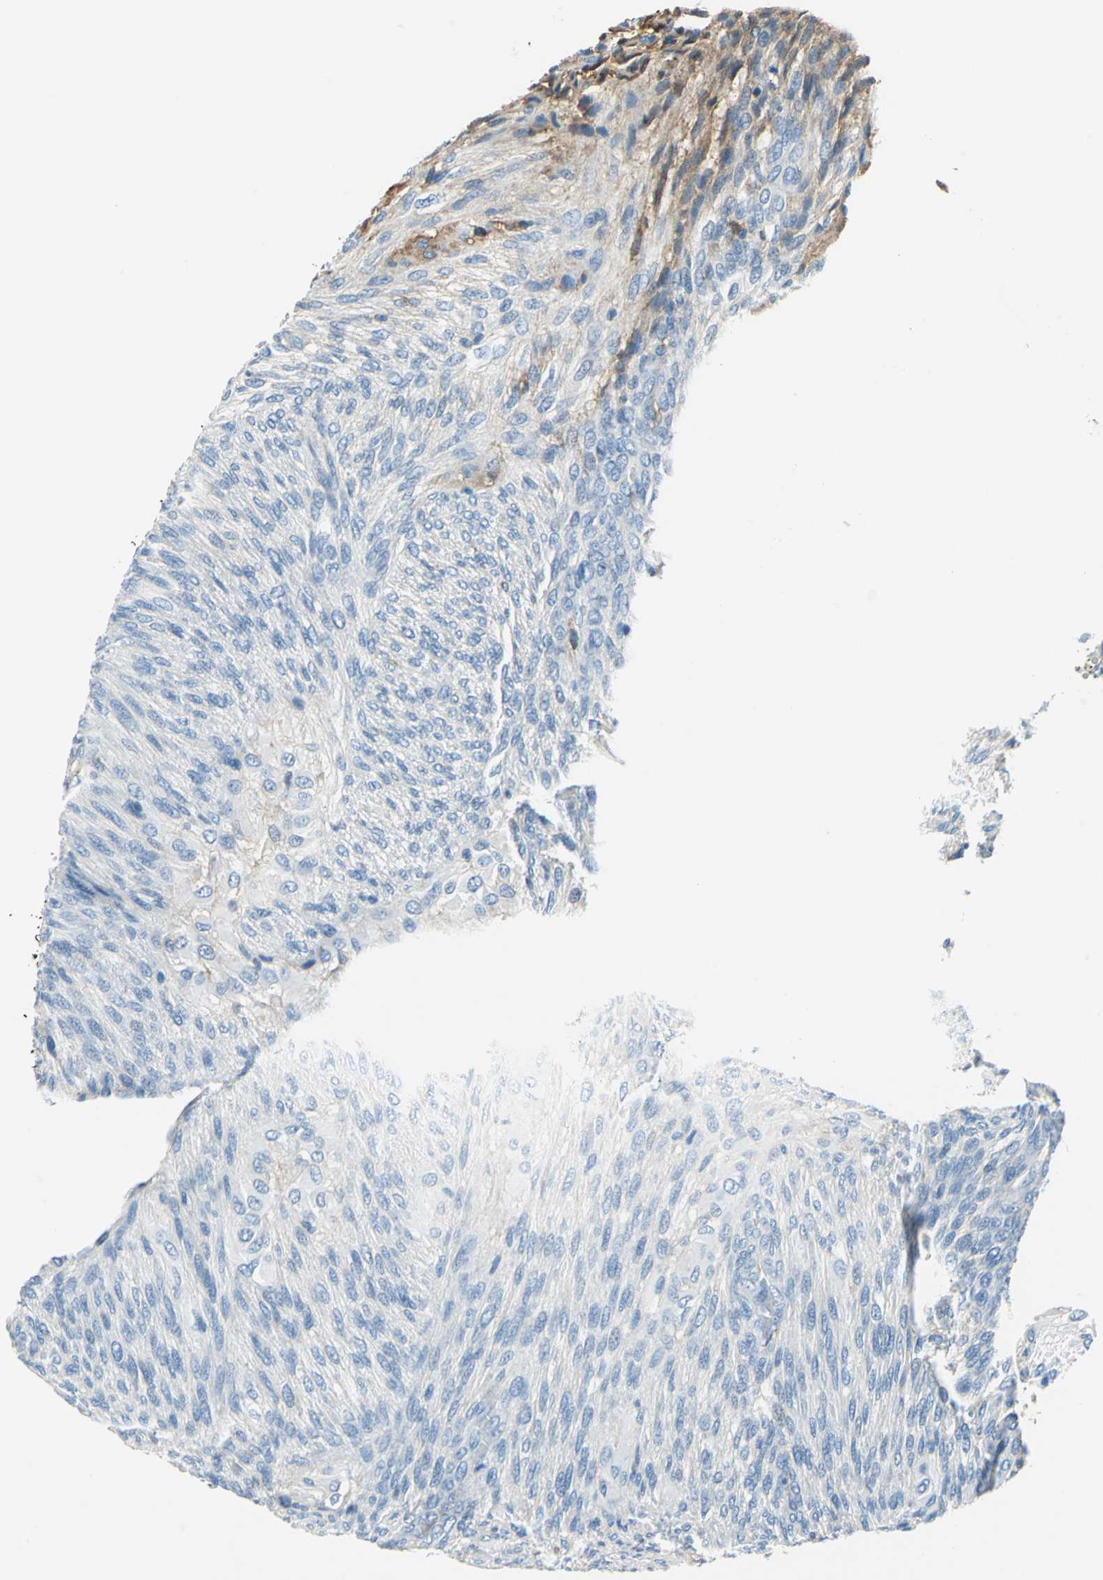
{"staining": {"intensity": "weak", "quantity": "<25%", "location": "cytoplasmic/membranous"}, "tissue": "glioma", "cell_type": "Tumor cells", "image_type": "cancer", "snomed": [{"axis": "morphology", "description": "Glioma, malignant, High grade"}, {"axis": "topography", "description": "Cerebral cortex"}], "caption": "Immunohistochemical staining of glioma displays no significant expression in tumor cells. The staining was performed using DAB (3,3'-diaminobenzidine) to visualize the protein expression in brown, while the nuclei were stained in blue with hematoxylin (Magnification: 20x).", "gene": "ALB", "patient": {"sex": "female", "age": 55}}